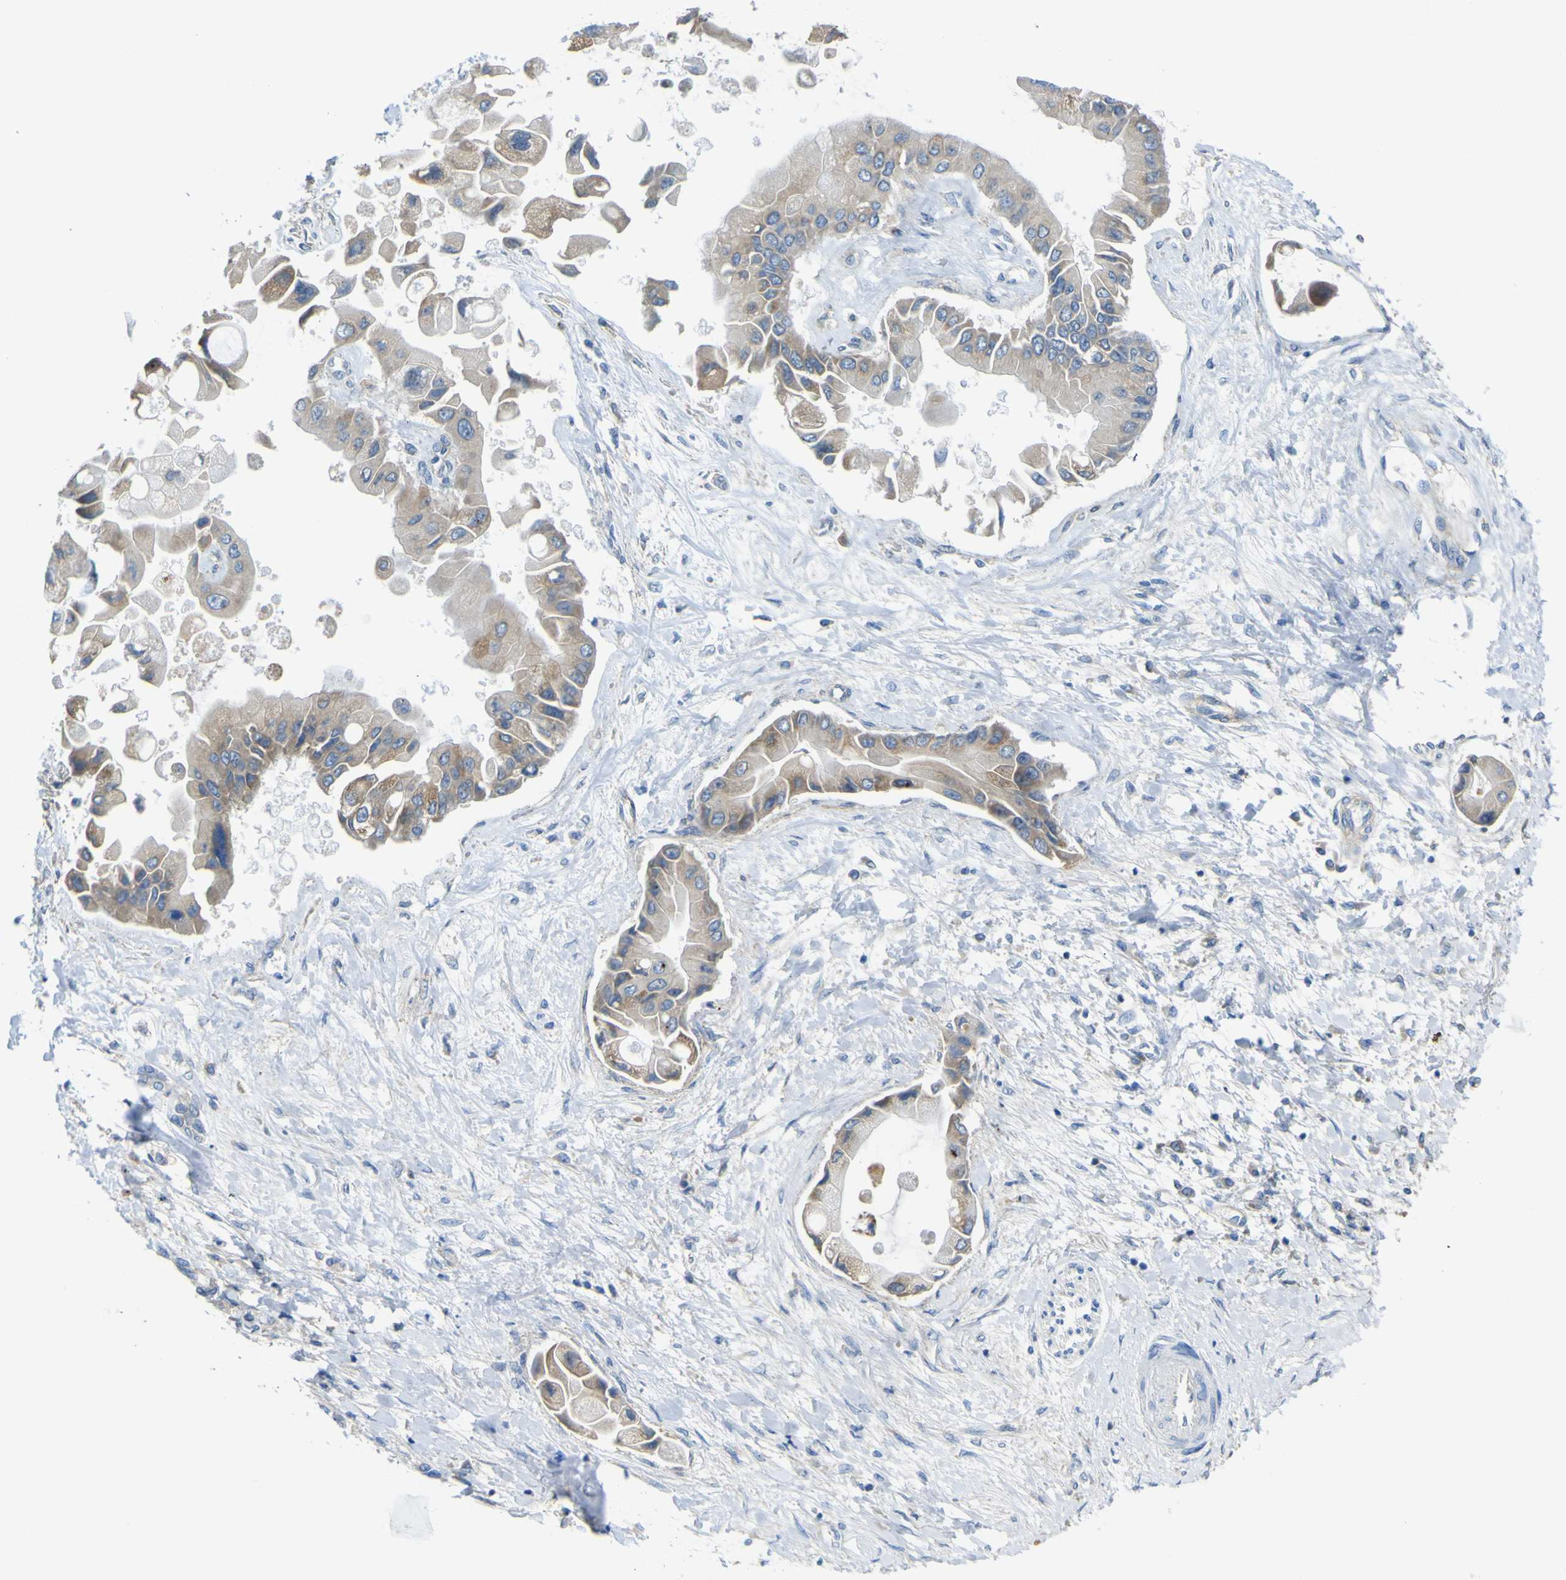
{"staining": {"intensity": "weak", "quantity": "25%-75%", "location": "cytoplasmic/membranous"}, "tissue": "liver cancer", "cell_type": "Tumor cells", "image_type": "cancer", "snomed": [{"axis": "morphology", "description": "Cholangiocarcinoma"}, {"axis": "topography", "description": "Liver"}], "caption": "Weak cytoplasmic/membranous positivity is seen in about 25%-75% of tumor cells in liver cancer (cholangiocarcinoma).", "gene": "ADGRA2", "patient": {"sex": "male", "age": 50}}